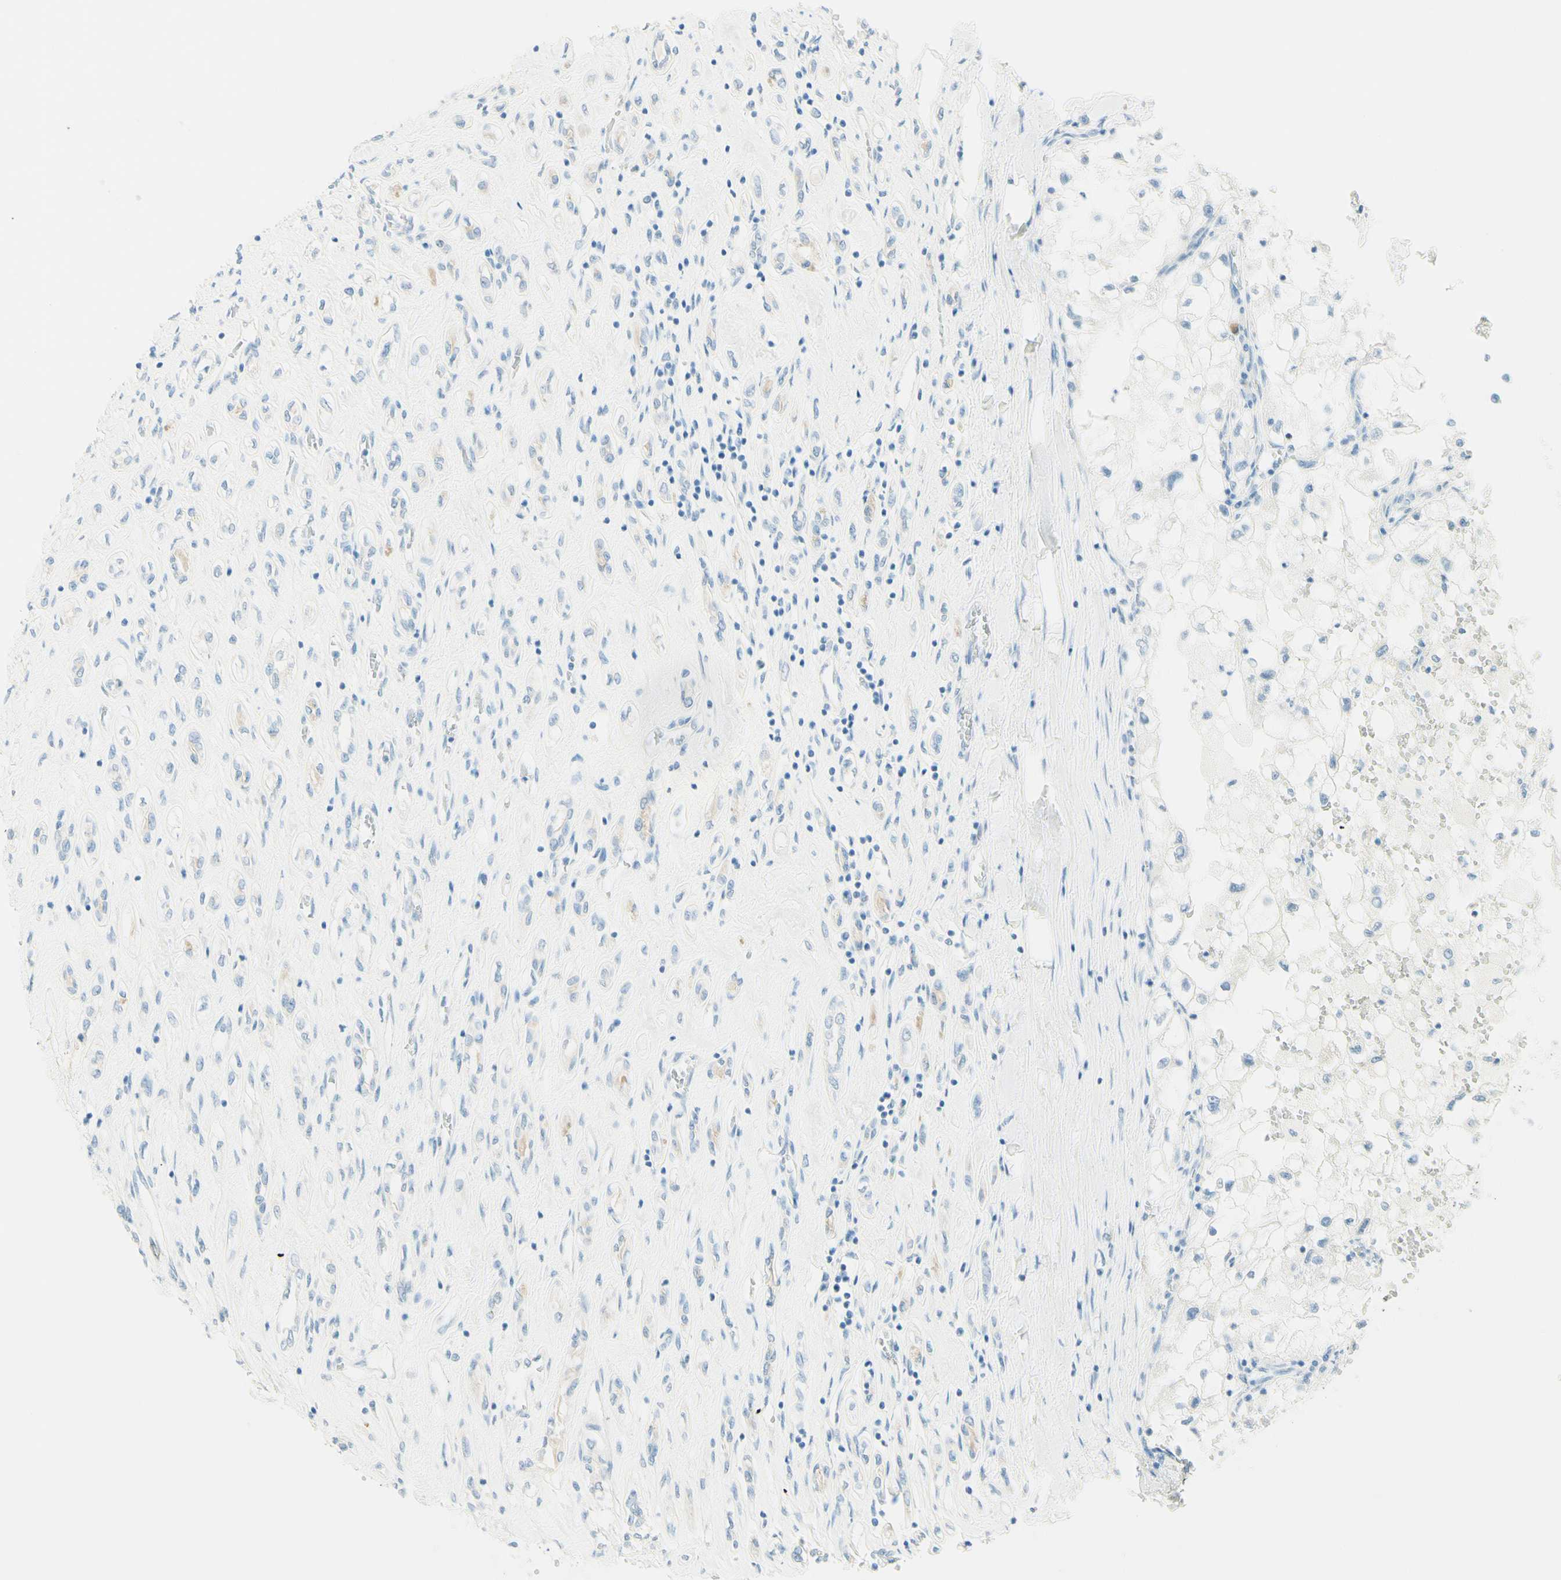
{"staining": {"intensity": "negative", "quantity": "none", "location": "none"}, "tissue": "renal cancer", "cell_type": "Tumor cells", "image_type": "cancer", "snomed": [{"axis": "morphology", "description": "Adenocarcinoma, NOS"}, {"axis": "topography", "description": "Kidney"}], "caption": "Tumor cells show no significant protein staining in renal adenocarcinoma.", "gene": "TMEM132D", "patient": {"sex": "female", "age": 70}}